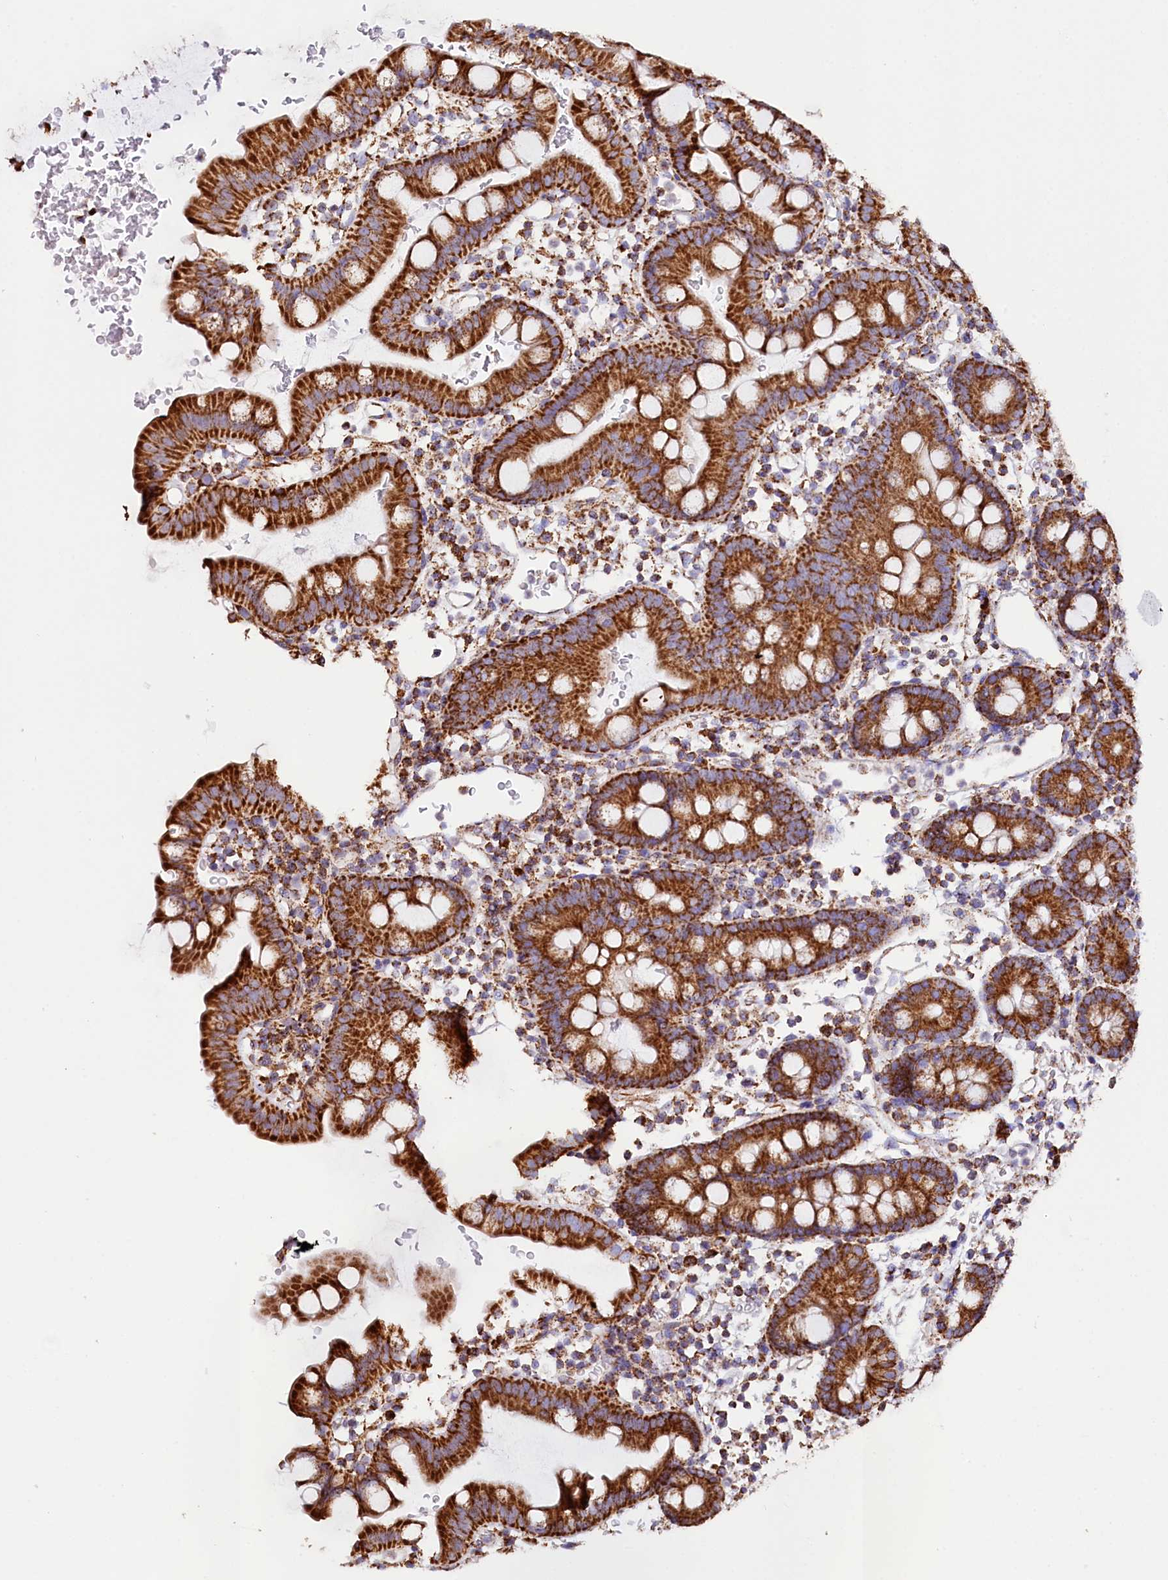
{"staining": {"intensity": "strong", "quantity": ">75%", "location": "cytoplasmic/membranous"}, "tissue": "small intestine", "cell_type": "Glandular cells", "image_type": "normal", "snomed": [{"axis": "morphology", "description": "Normal tissue, NOS"}, {"axis": "topography", "description": "Stomach, upper"}, {"axis": "topography", "description": "Stomach, lower"}, {"axis": "topography", "description": "Small intestine"}], "caption": "Strong cytoplasmic/membranous protein positivity is present in about >75% of glandular cells in small intestine.", "gene": "APLP2", "patient": {"sex": "male", "age": 68}}